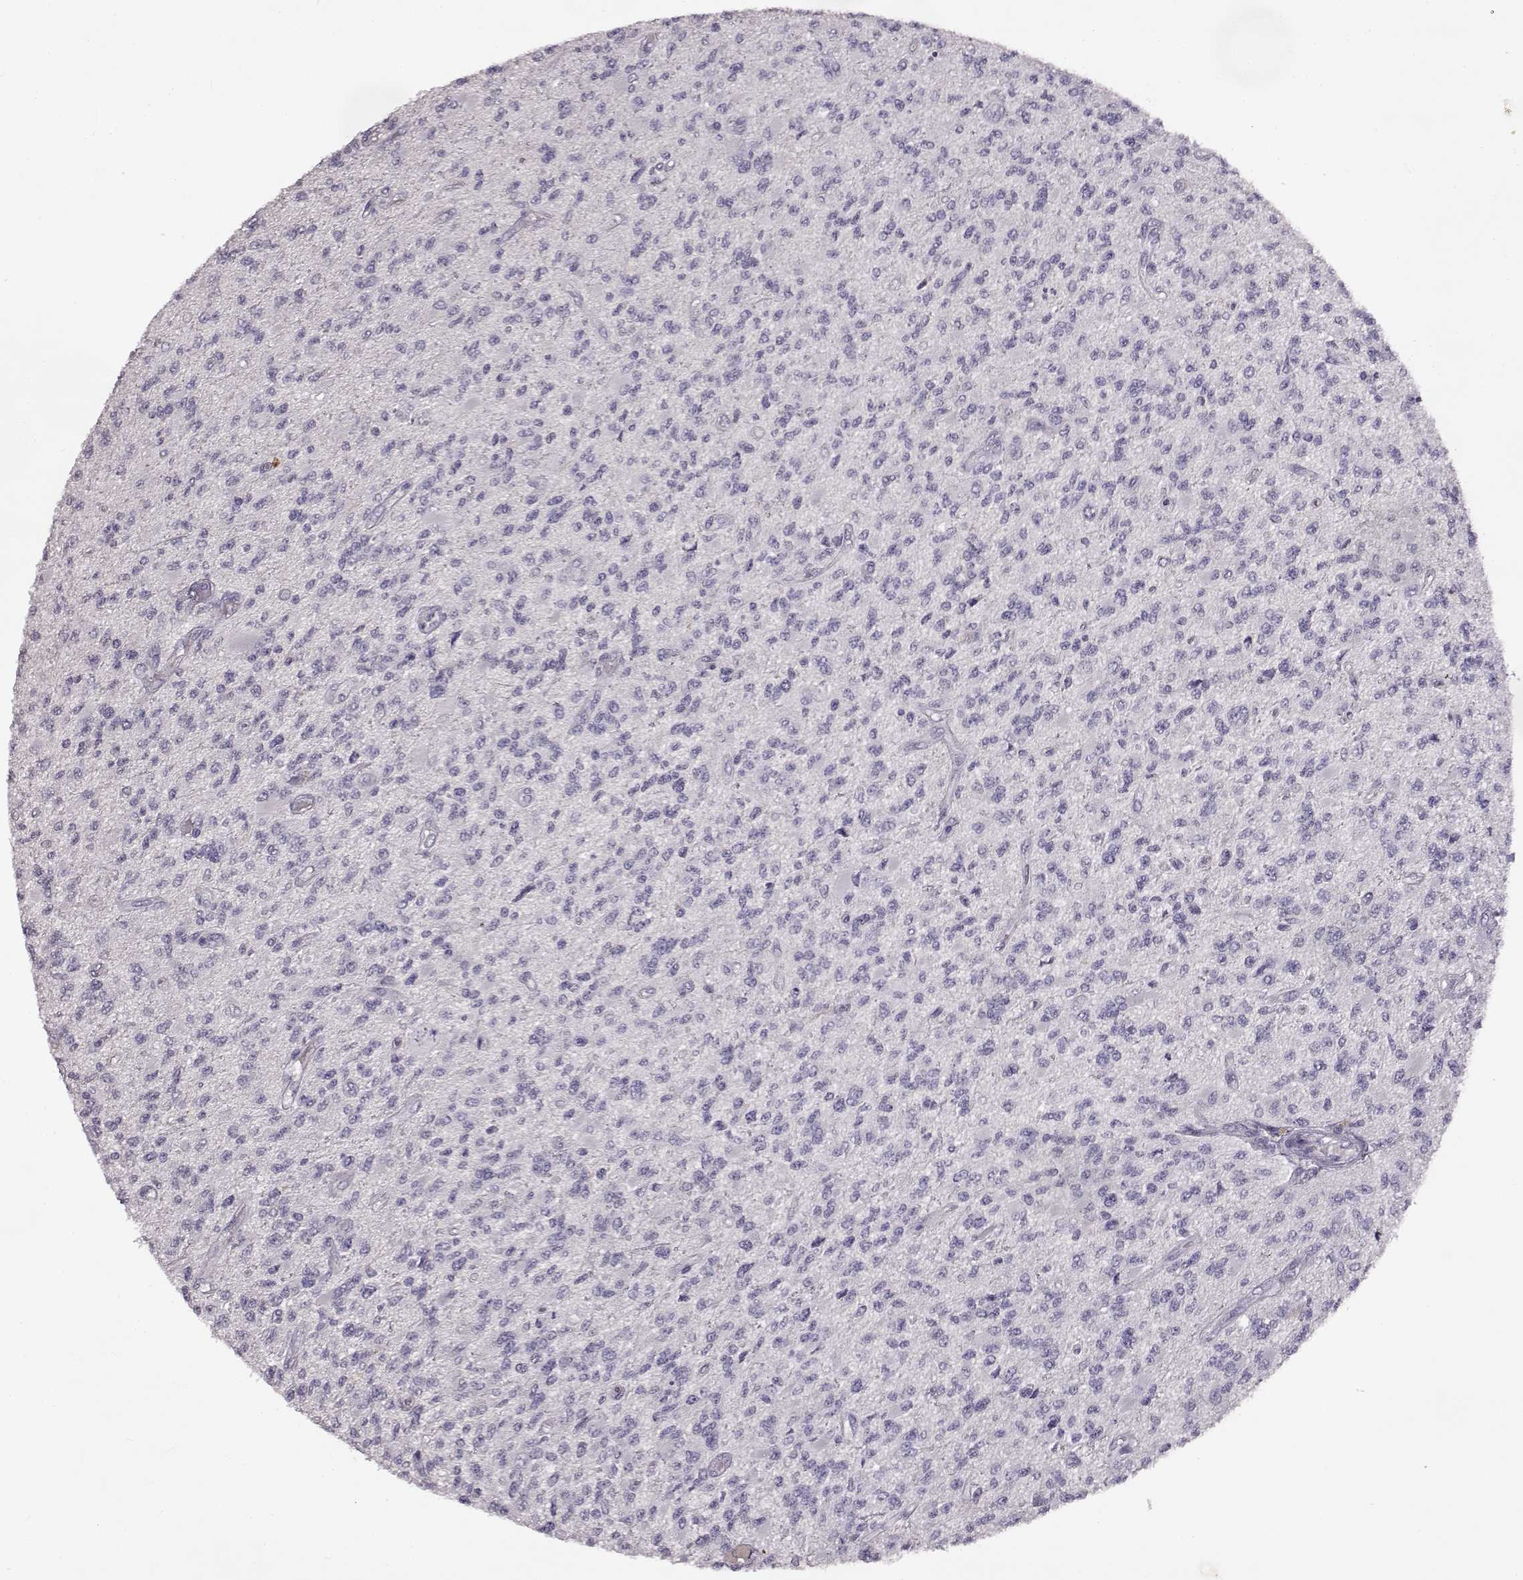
{"staining": {"intensity": "negative", "quantity": "none", "location": "none"}, "tissue": "glioma", "cell_type": "Tumor cells", "image_type": "cancer", "snomed": [{"axis": "morphology", "description": "Glioma, malignant, High grade"}, {"axis": "topography", "description": "Brain"}], "caption": "IHC of human glioma reveals no staining in tumor cells.", "gene": "SPAG17", "patient": {"sex": "female", "age": 63}}